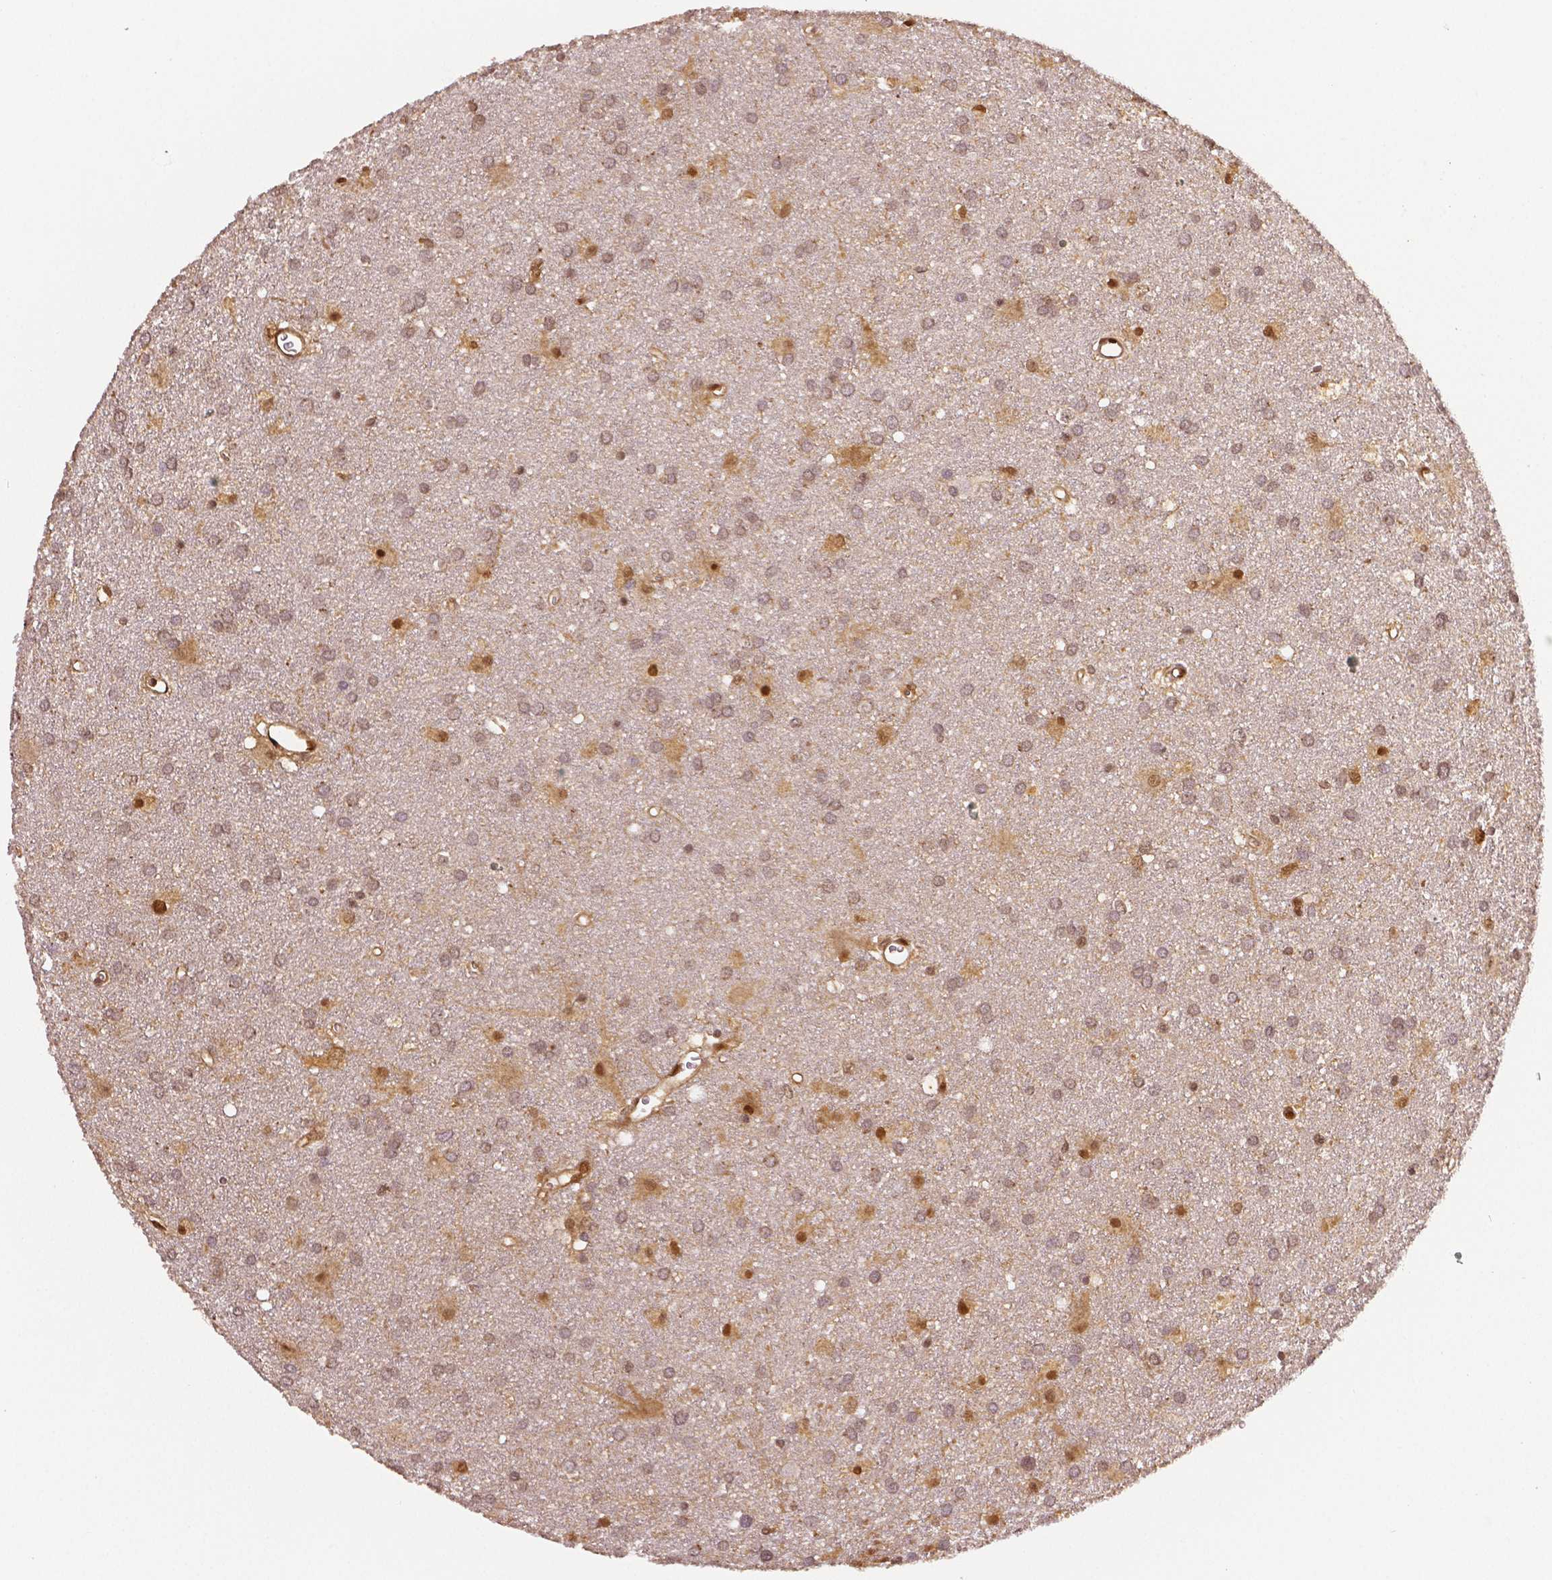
{"staining": {"intensity": "negative", "quantity": "none", "location": "none"}, "tissue": "glioma", "cell_type": "Tumor cells", "image_type": "cancer", "snomed": [{"axis": "morphology", "description": "Glioma, malignant, Low grade"}, {"axis": "topography", "description": "Brain"}], "caption": "Human low-grade glioma (malignant) stained for a protein using IHC reveals no staining in tumor cells.", "gene": "STAT3", "patient": {"sex": "male", "age": 58}}